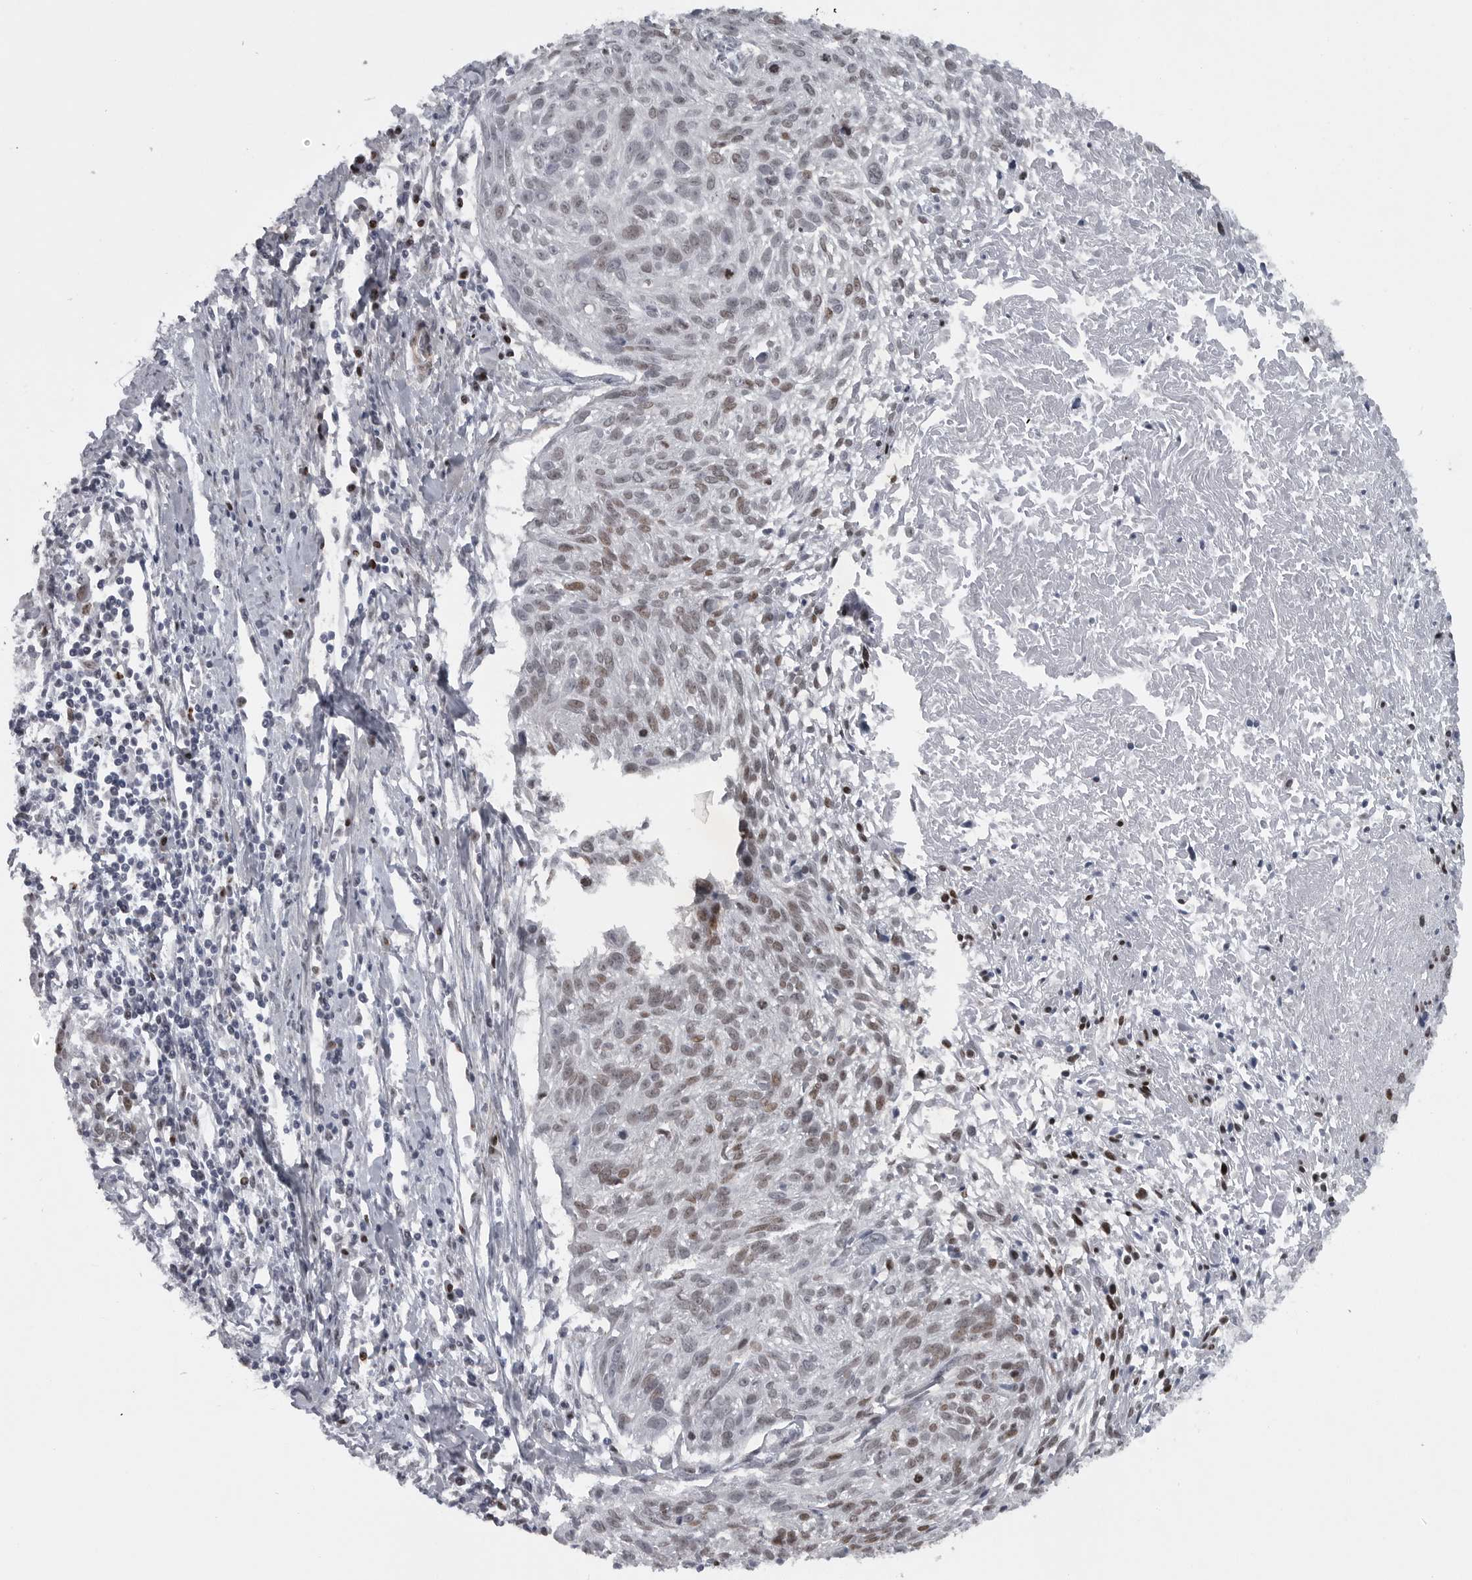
{"staining": {"intensity": "weak", "quantity": "25%-75%", "location": "nuclear"}, "tissue": "cervical cancer", "cell_type": "Tumor cells", "image_type": "cancer", "snomed": [{"axis": "morphology", "description": "Squamous cell carcinoma, NOS"}, {"axis": "topography", "description": "Cervix"}], "caption": "IHC image of human squamous cell carcinoma (cervical) stained for a protein (brown), which demonstrates low levels of weak nuclear staining in approximately 25%-75% of tumor cells.", "gene": "HMGN3", "patient": {"sex": "female", "age": 51}}